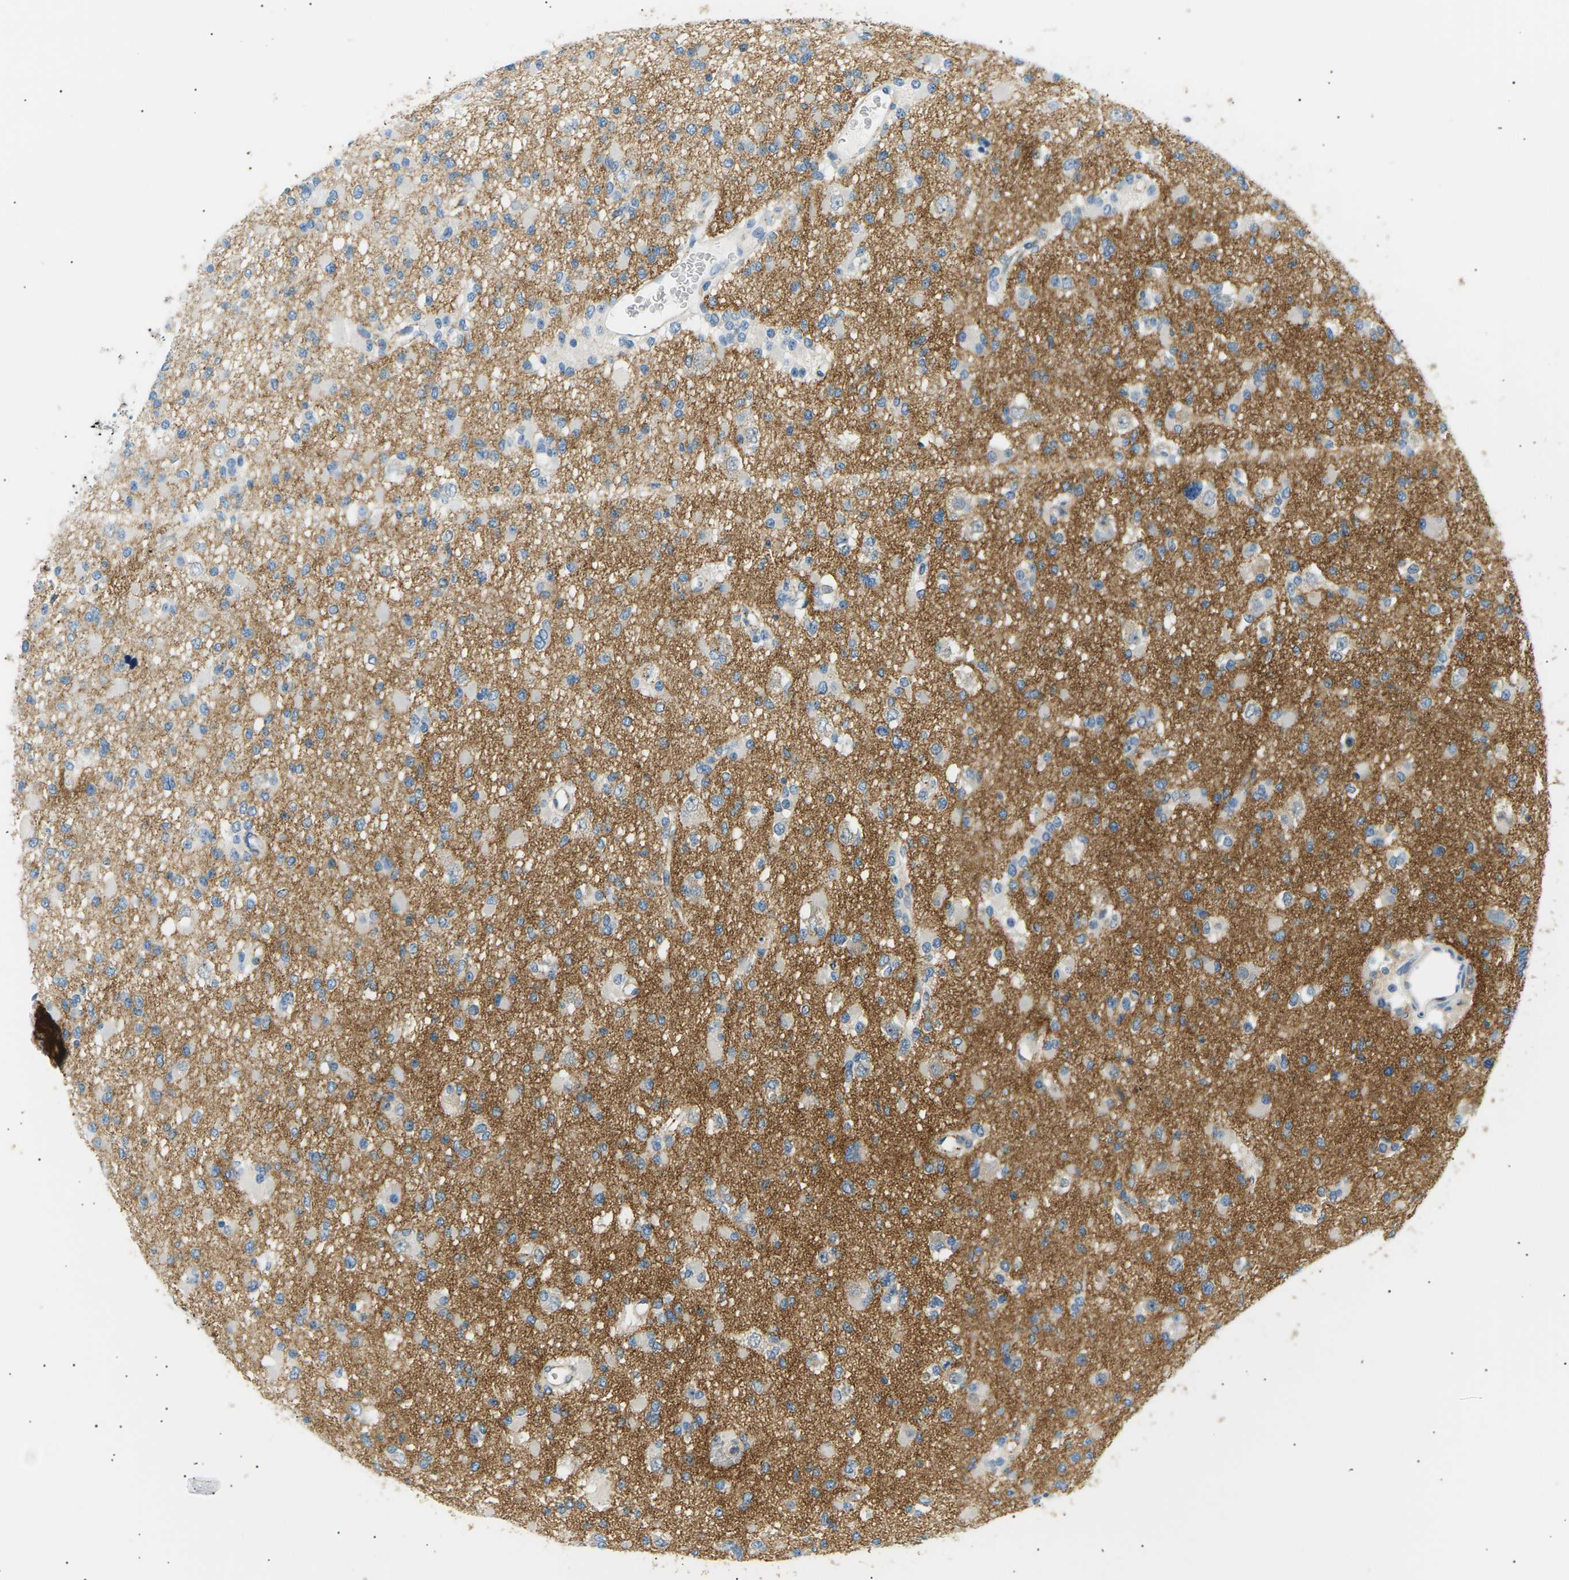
{"staining": {"intensity": "weak", "quantity": "<25%", "location": "cytoplasmic/membranous"}, "tissue": "glioma", "cell_type": "Tumor cells", "image_type": "cancer", "snomed": [{"axis": "morphology", "description": "Glioma, malignant, Low grade"}, {"axis": "topography", "description": "Brain"}], "caption": "This micrograph is of malignant glioma (low-grade) stained with IHC to label a protein in brown with the nuclei are counter-stained blue. There is no expression in tumor cells.", "gene": "SEPTIN5", "patient": {"sex": "female", "age": 22}}